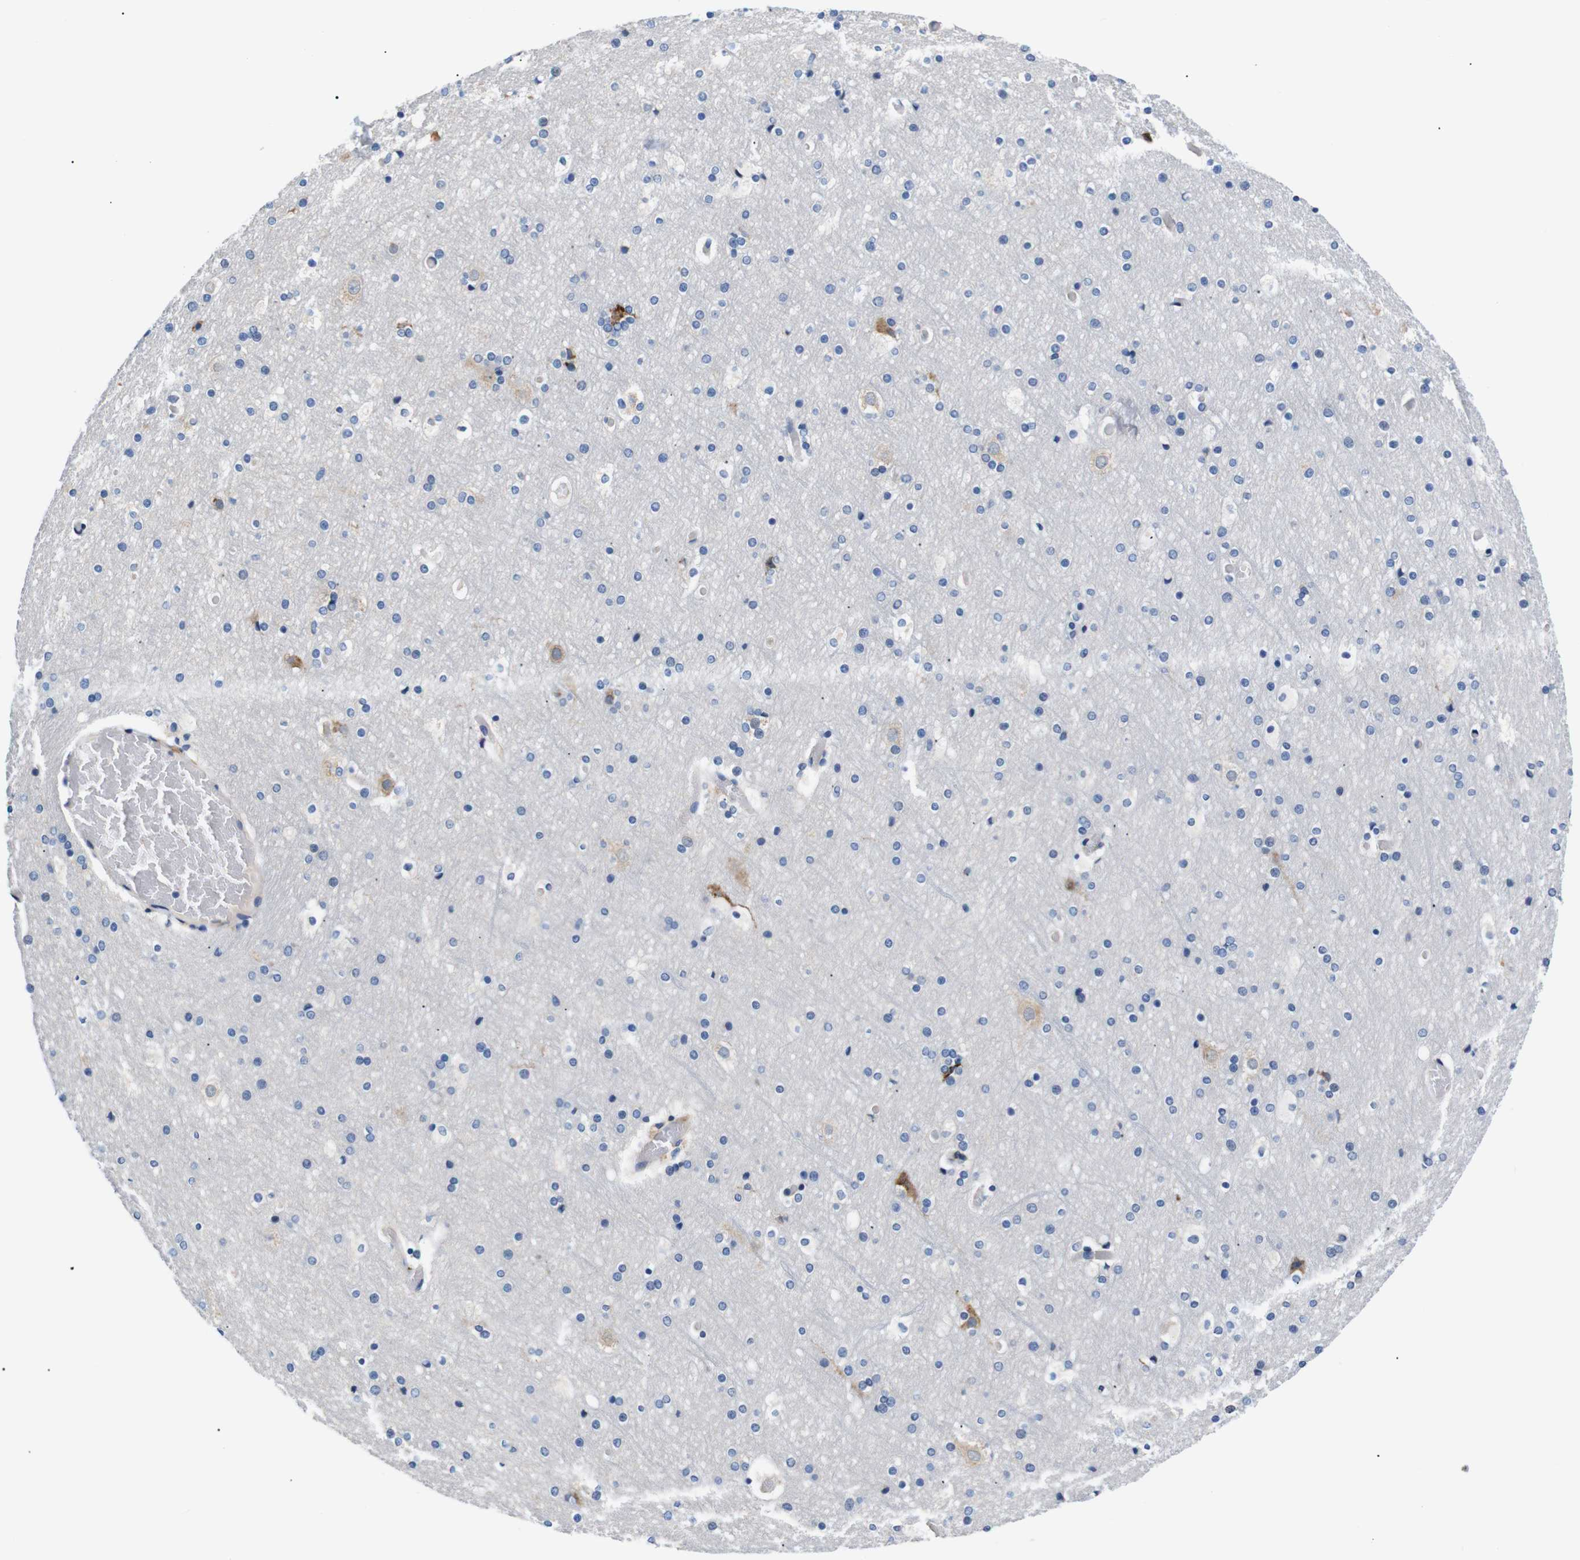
{"staining": {"intensity": "negative", "quantity": "none", "location": "none"}, "tissue": "cerebral cortex", "cell_type": "Endothelial cells", "image_type": "normal", "snomed": [{"axis": "morphology", "description": "Normal tissue, NOS"}, {"axis": "topography", "description": "Cerebral cortex"}], "caption": "IHC of benign cerebral cortex exhibits no expression in endothelial cells.", "gene": "UBE2G2", "patient": {"sex": "male", "age": 57}}